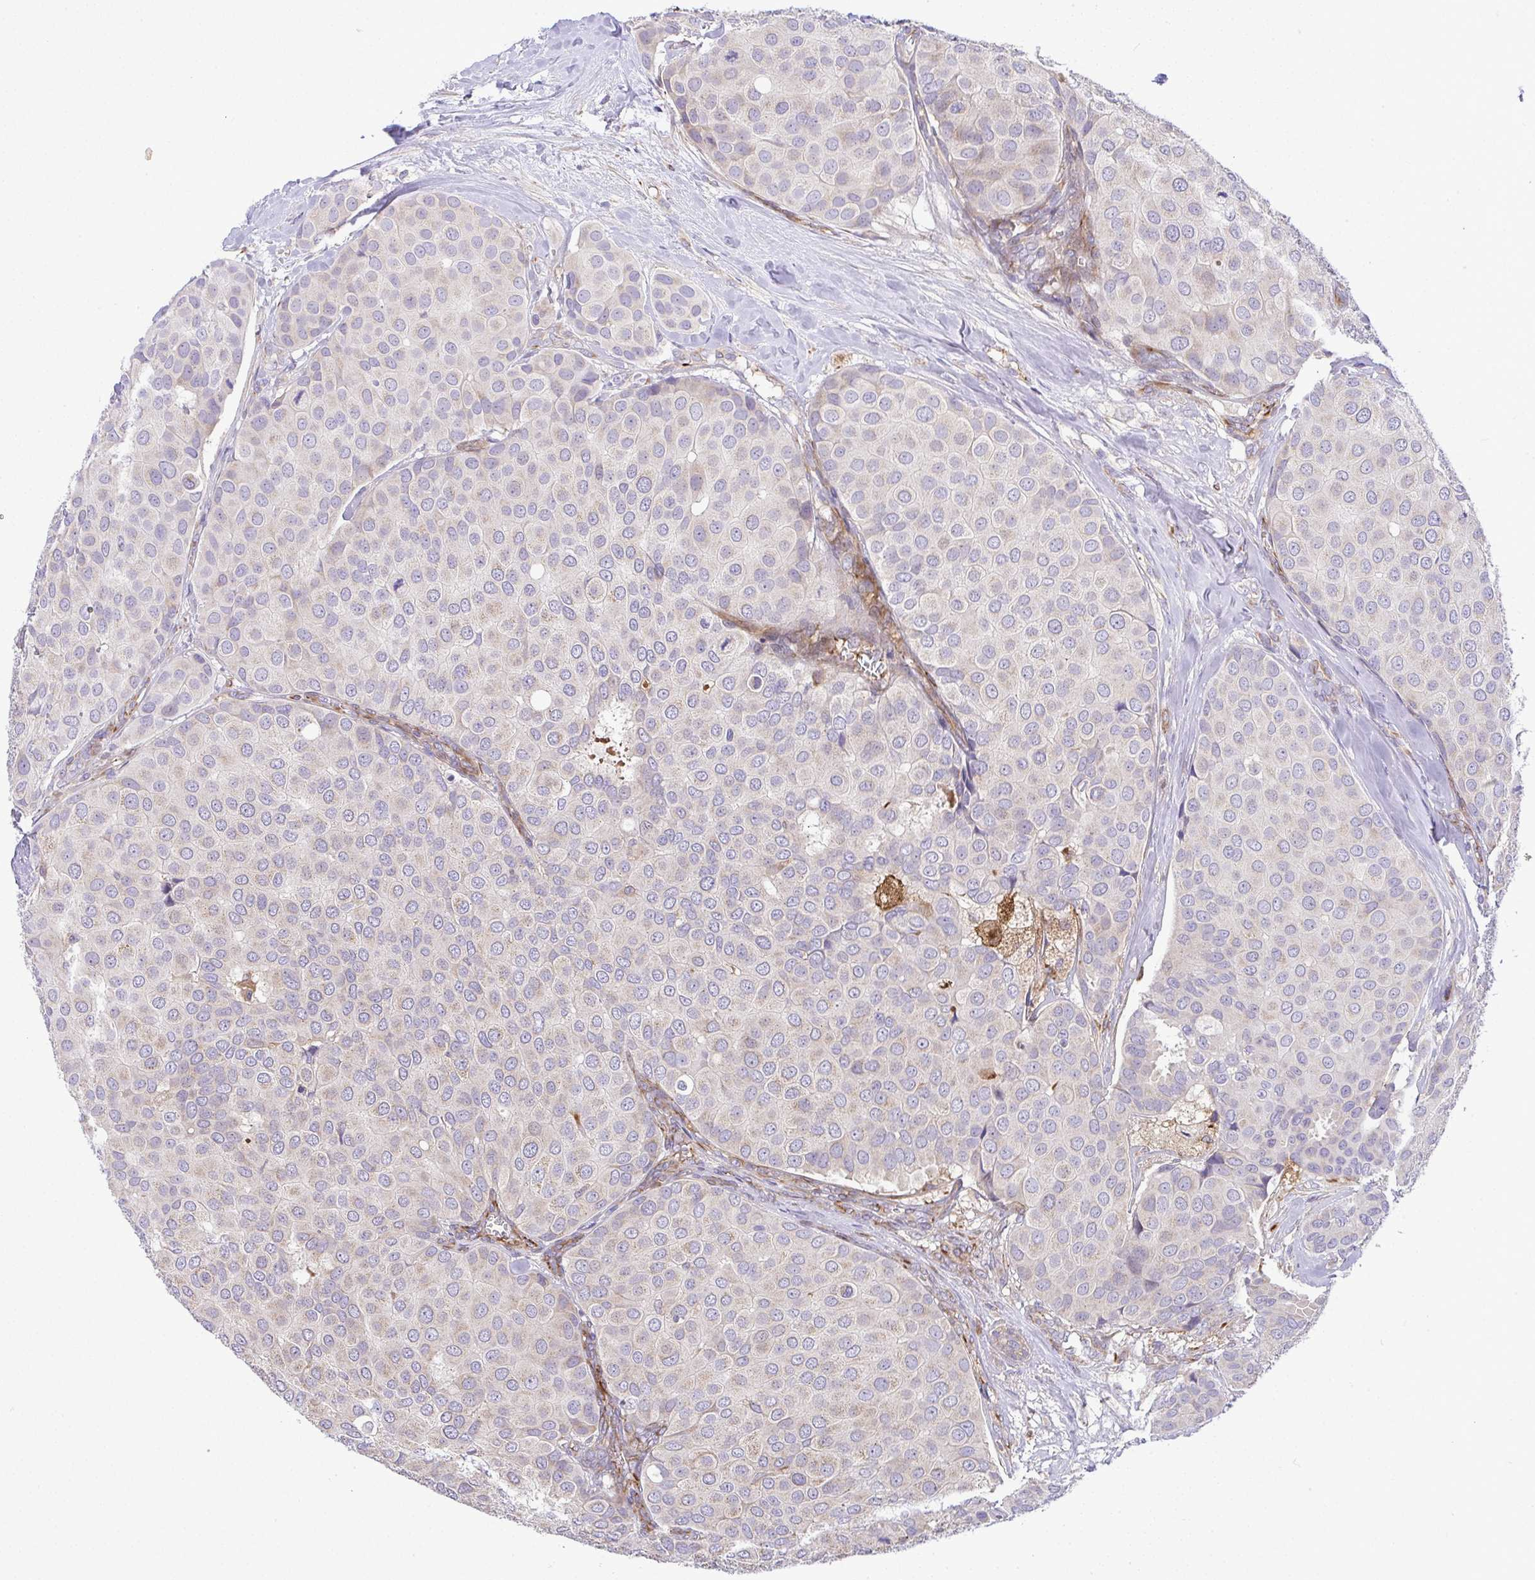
{"staining": {"intensity": "negative", "quantity": "none", "location": "none"}, "tissue": "breast cancer", "cell_type": "Tumor cells", "image_type": "cancer", "snomed": [{"axis": "morphology", "description": "Duct carcinoma"}, {"axis": "topography", "description": "Breast"}], "caption": "DAB (3,3'-diaminobenzidine) immunohistochemical staining of human breast intraductal carcinoma displays no significant staining in tumor cells.", "gene": "GRID2", "patient": {"sex": "female", "age": 70}}